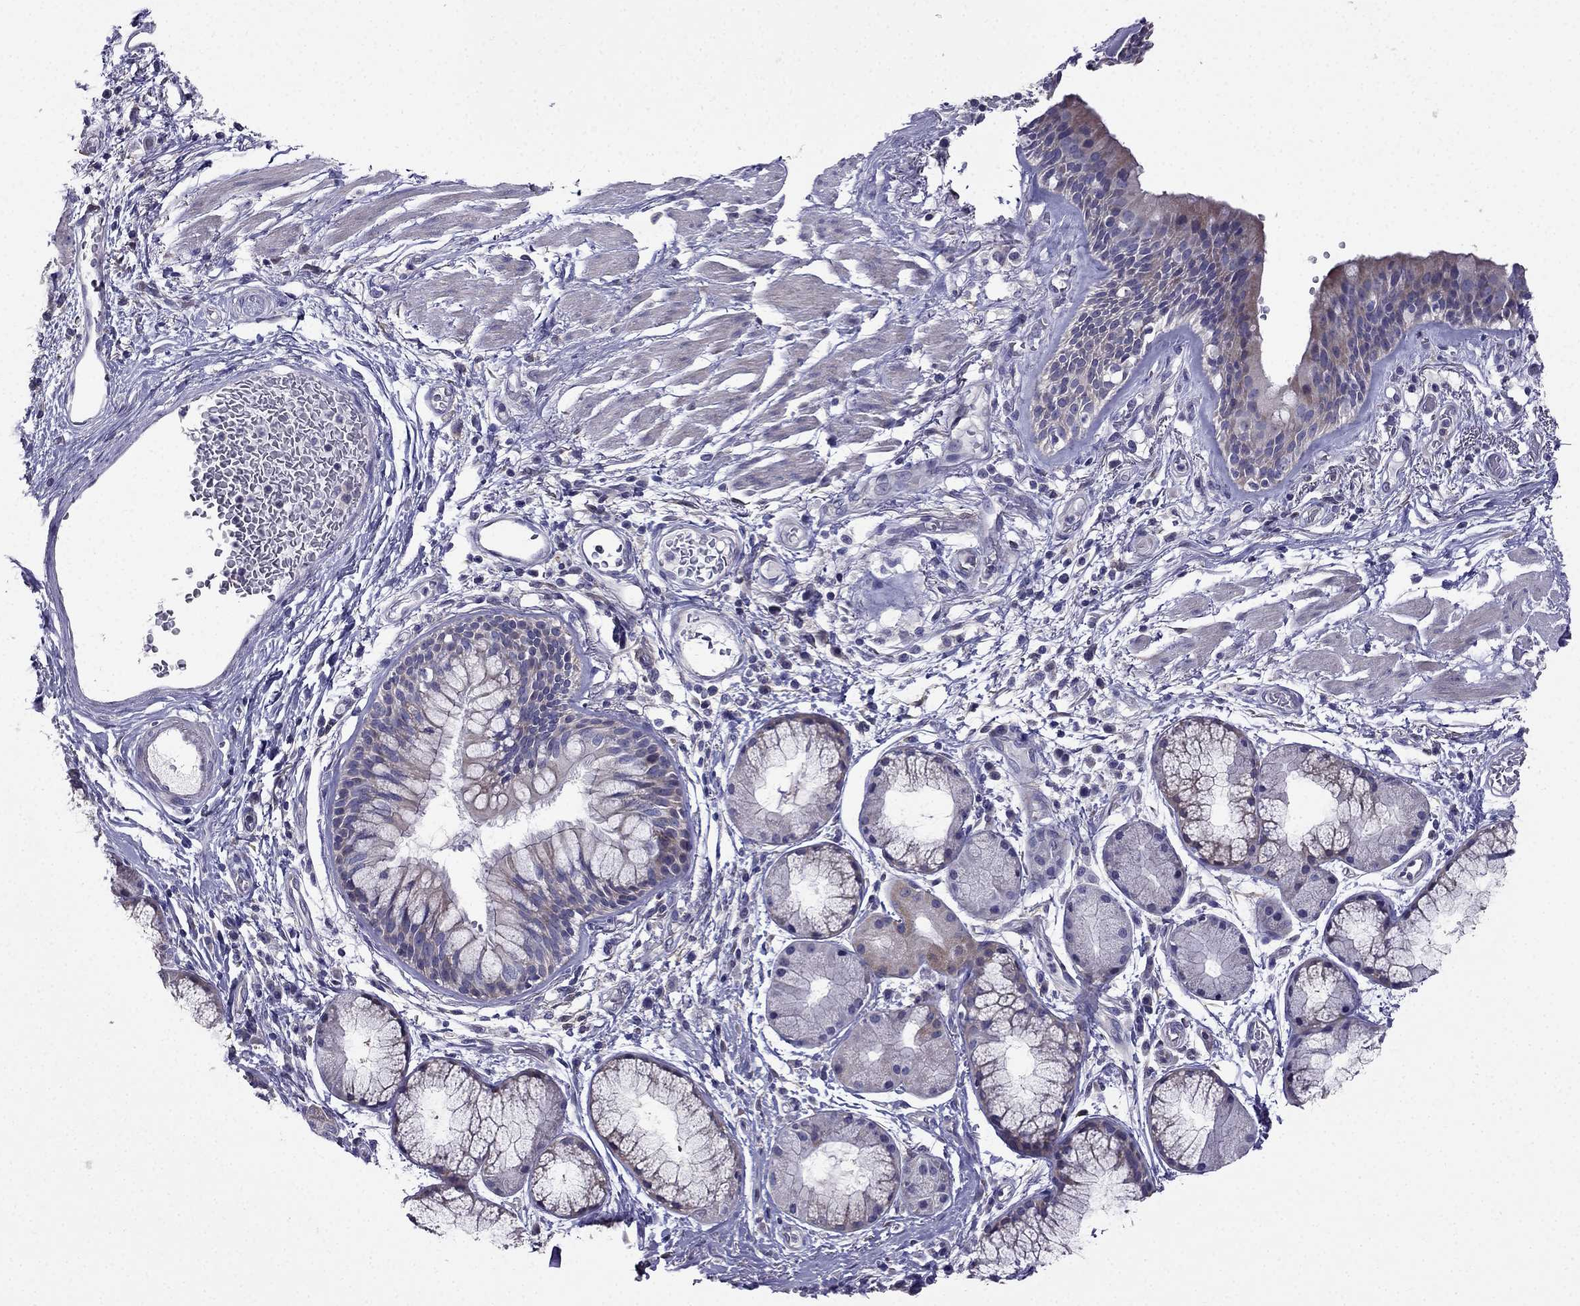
{"staining": {"intensity": "weak", "quantity": "<25%", "location": "cytoplasmic/membranous"}, "tissue": "bronchus", "cell_type": "Respiratory epithelial cells", "image_type": "normal", "snomed": [{"axis": "morphology", "description": "Normal tissue, NOS"}, {"axis": "topography", "description": "Bronchus"}, {"axis": "topography", "description": "Lung"}], "caption": "High power microscopy image of an IHC photomicrograph of benign bronchus, revealing no significant positivity in respiratory epithelial cells.", "gene": "AS3MT", "patient": {"sex": "female", "age": 57}}